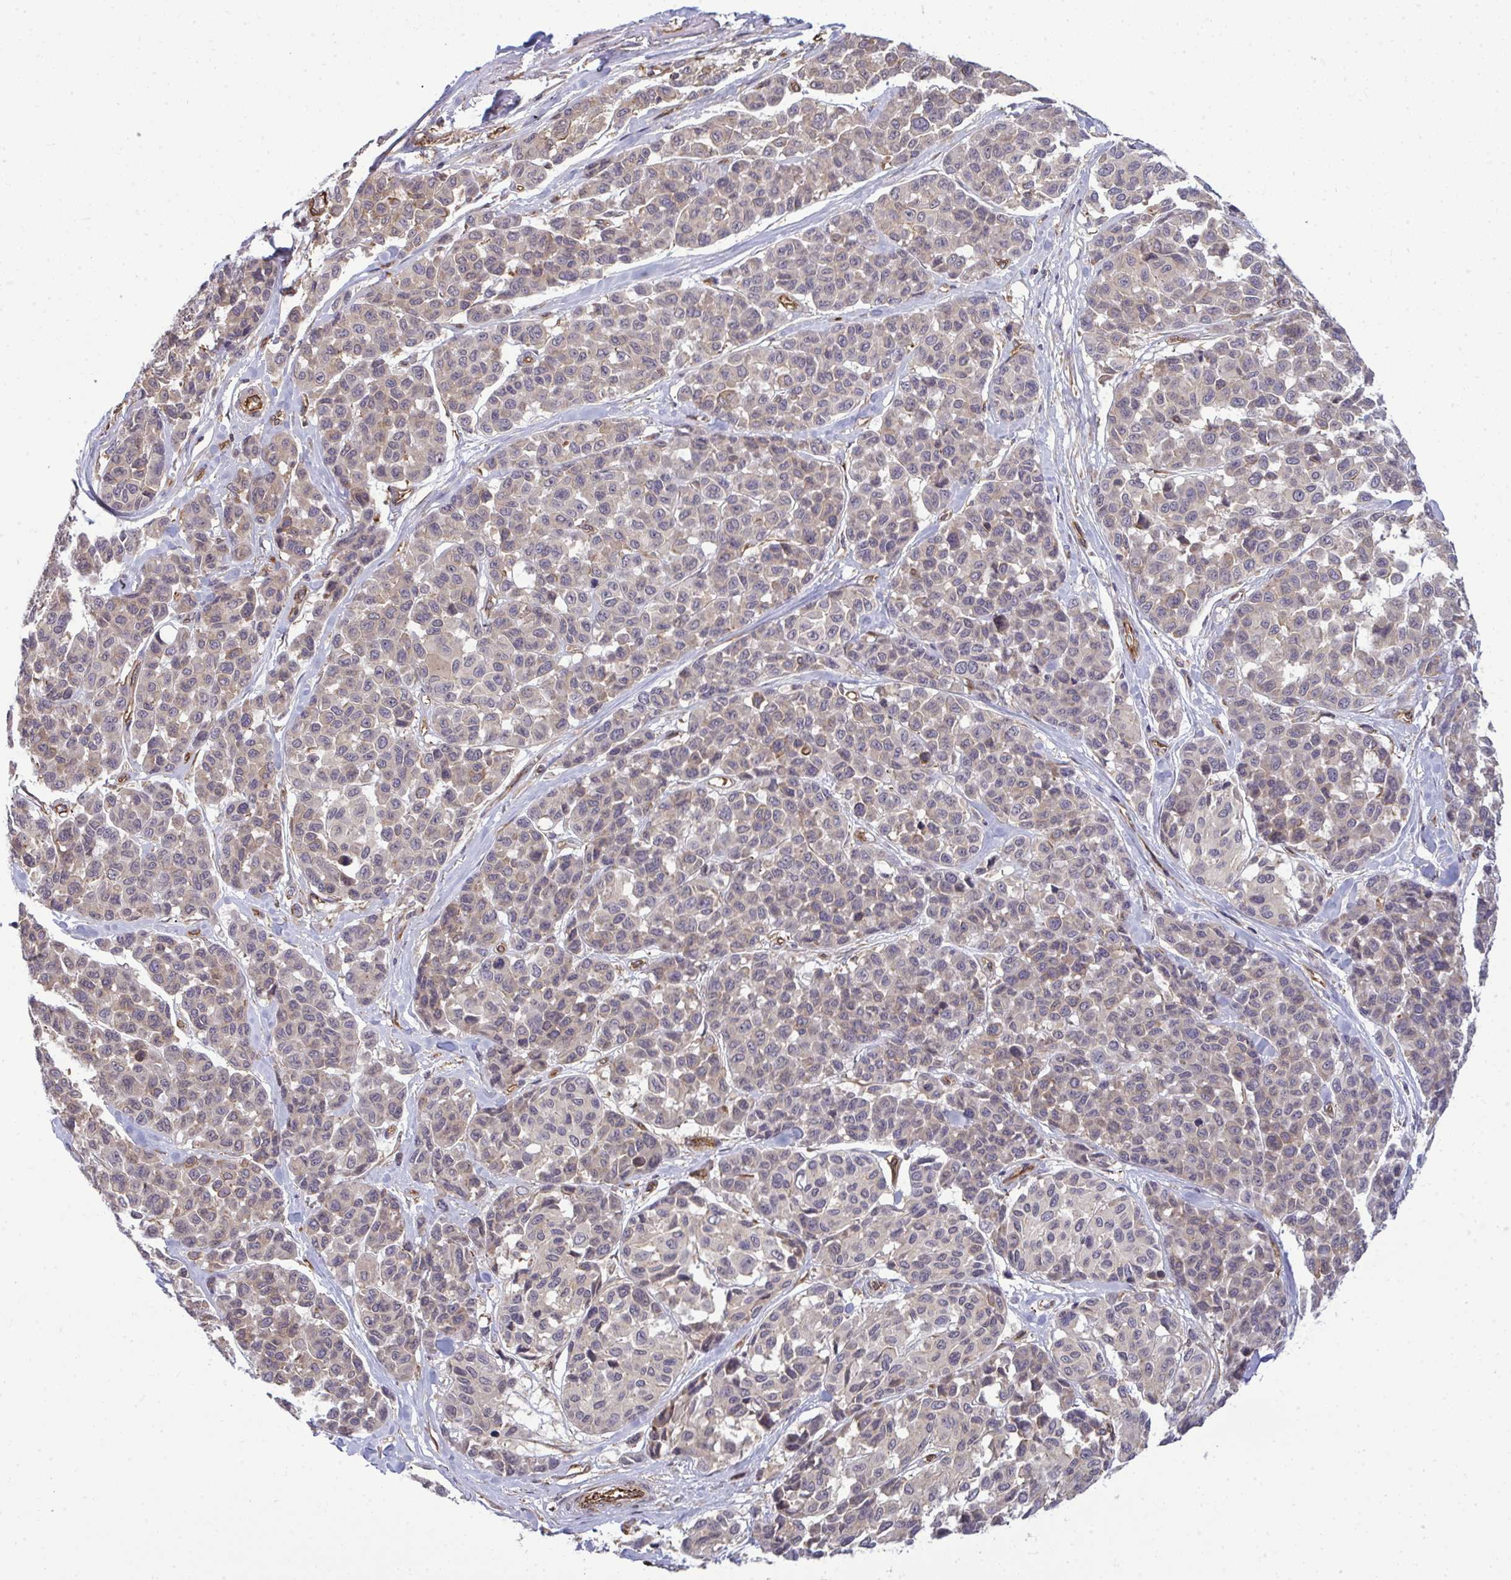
{"staining": {"intensity": "weak", "quantity": ">75%", "location": "cytoplasmic/membranous"}, "tissue": "melanoma", "cell_type": "Tumor cells", "image_type": "cancer", "snomed": [{"axis": "morphology", "description": "Malignant melanoma, NOS"}, {"axis": "topography", "description": "Skin"}], "caption": "The image displays a brown stain indicating the presence of a protein in the cytoplasmic/membranous of tumor cells in malignant melanoma. (DAB IHC, brown staining for protein, blue staining for nuclei).", "gene": "FUT10", "patient": {"sex": "female", "age": 66}}